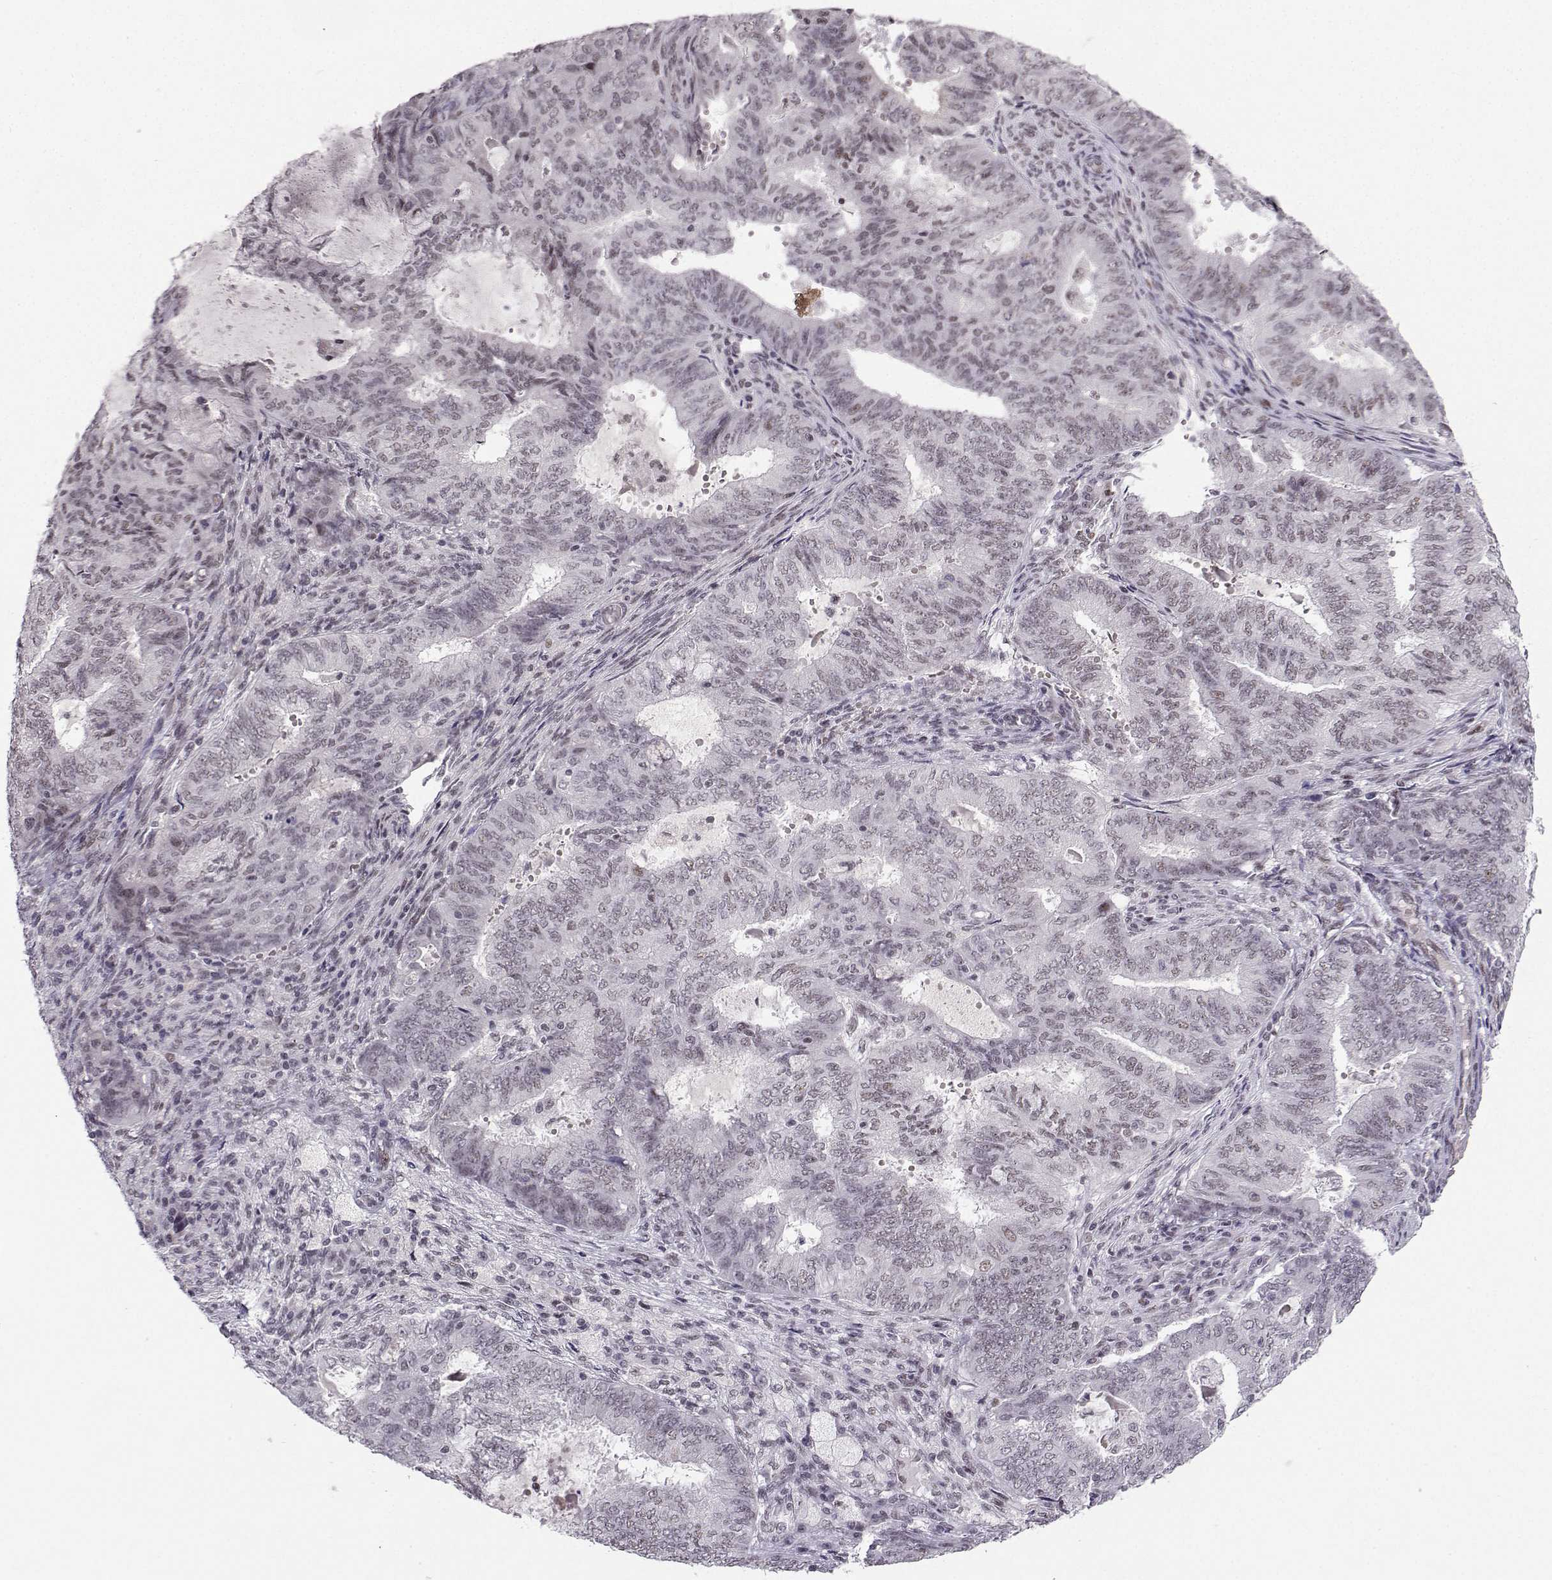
{"staining": {"intensity": "negative", "quantity": "none", "location": "none"}, "tissue": "endometrial cancer", "cell_type": "Tumor cells", "image_type": "cancer", "snomed": [{"axis": "morphology", "description": "Adenocarcinoma, NOS"}, {"axis": "topography", "description": "Endometrium"}], "caption": "An immunohistochemistry (IHC) image of endometrial cancer (adenocarcinoma) is shown. There is no staining in tumor cells of endometrial cancer (adenocarcinoma).", "gene": "LIN28A", "patient": {"sex": "female", "age": 62}}